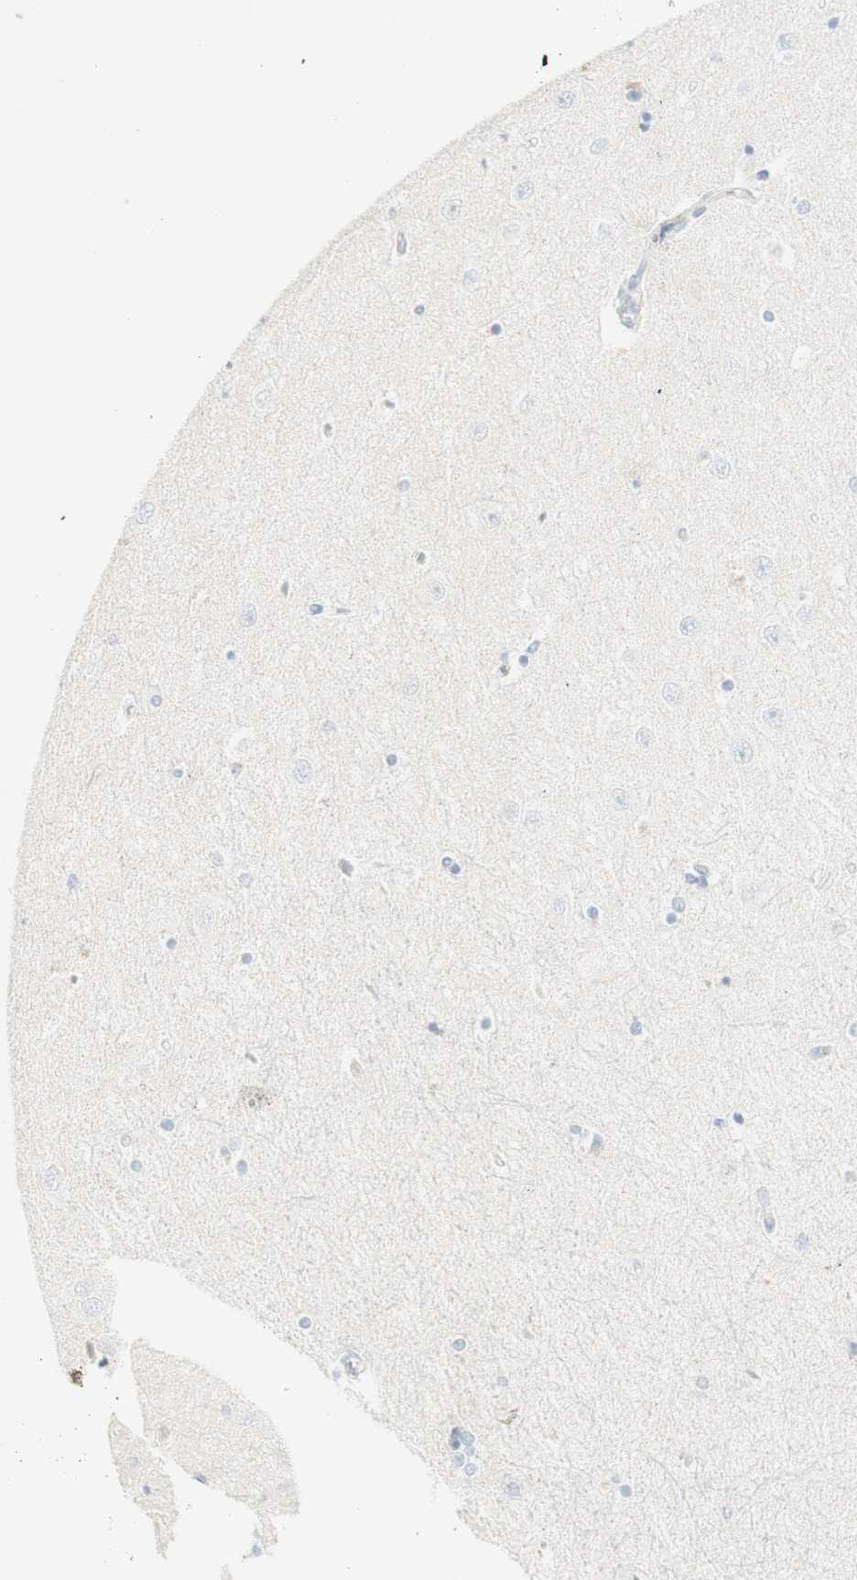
{"staining": {"intensity": "negative", "quantity": "none", "location": "none"}, "tissue": "hippocampus", "cell_type": "Glial cells", "image_type": "normal", "snomed": [{"axis": "morphology", "description": "Normal tissue, NOS"}, {"axis": "topography", "description": "Hippocampus"}], "caption": "Glial cells show no significant protein expression in unremarkable hippocampus. (Stains: DAB (3,3'-diaminobenzidine) IHC with hematoxylin counter stain, Microscopy: brightfield microscopy at high magnification).", "gene": "MDK", "patient": {"sex": "female", "age": 54}}